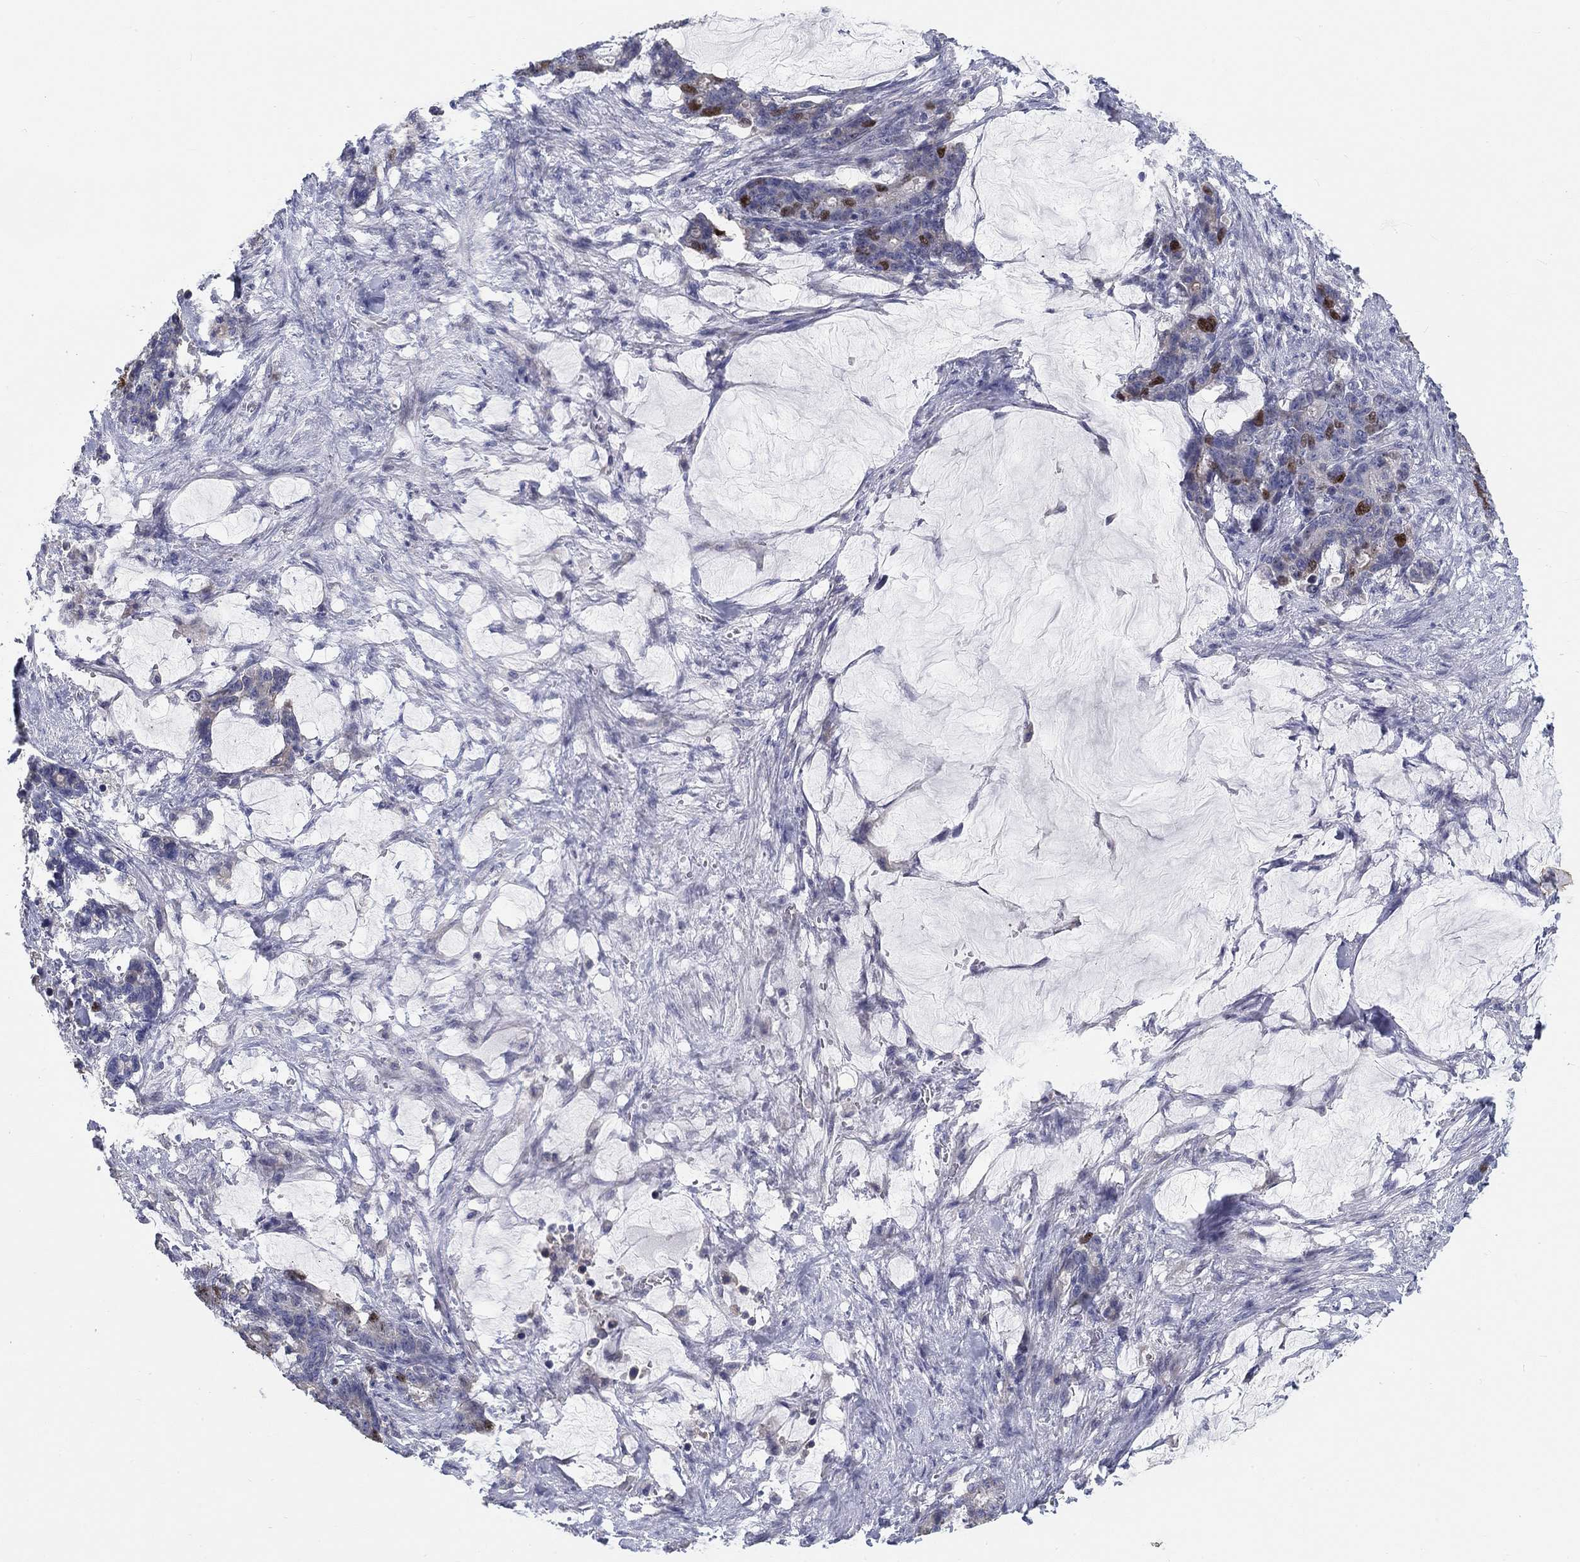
{"staining": {"intensity": "strong", "quantity": "<25%", "location": "nuclear"}, "tissue": "stomach cancer", "cell_type": "Tumor cells", "image_type": "cancer", "snomed": [{"axis": "morphology", "description": "Normal tissue, NOS"}, {"axis": "morphology", "description": "Adenocarcinoma, NOS"}, {"axis": "topography", "description": "Stomach"}], "caption": "There is medium levels of strong nuclear positivity in tumor cells of stomach cancer, as demonstrated by immunohistochemical staining (brown color).", "gene": "PRC1", "patient": {"sex": "female", "age": 64}}